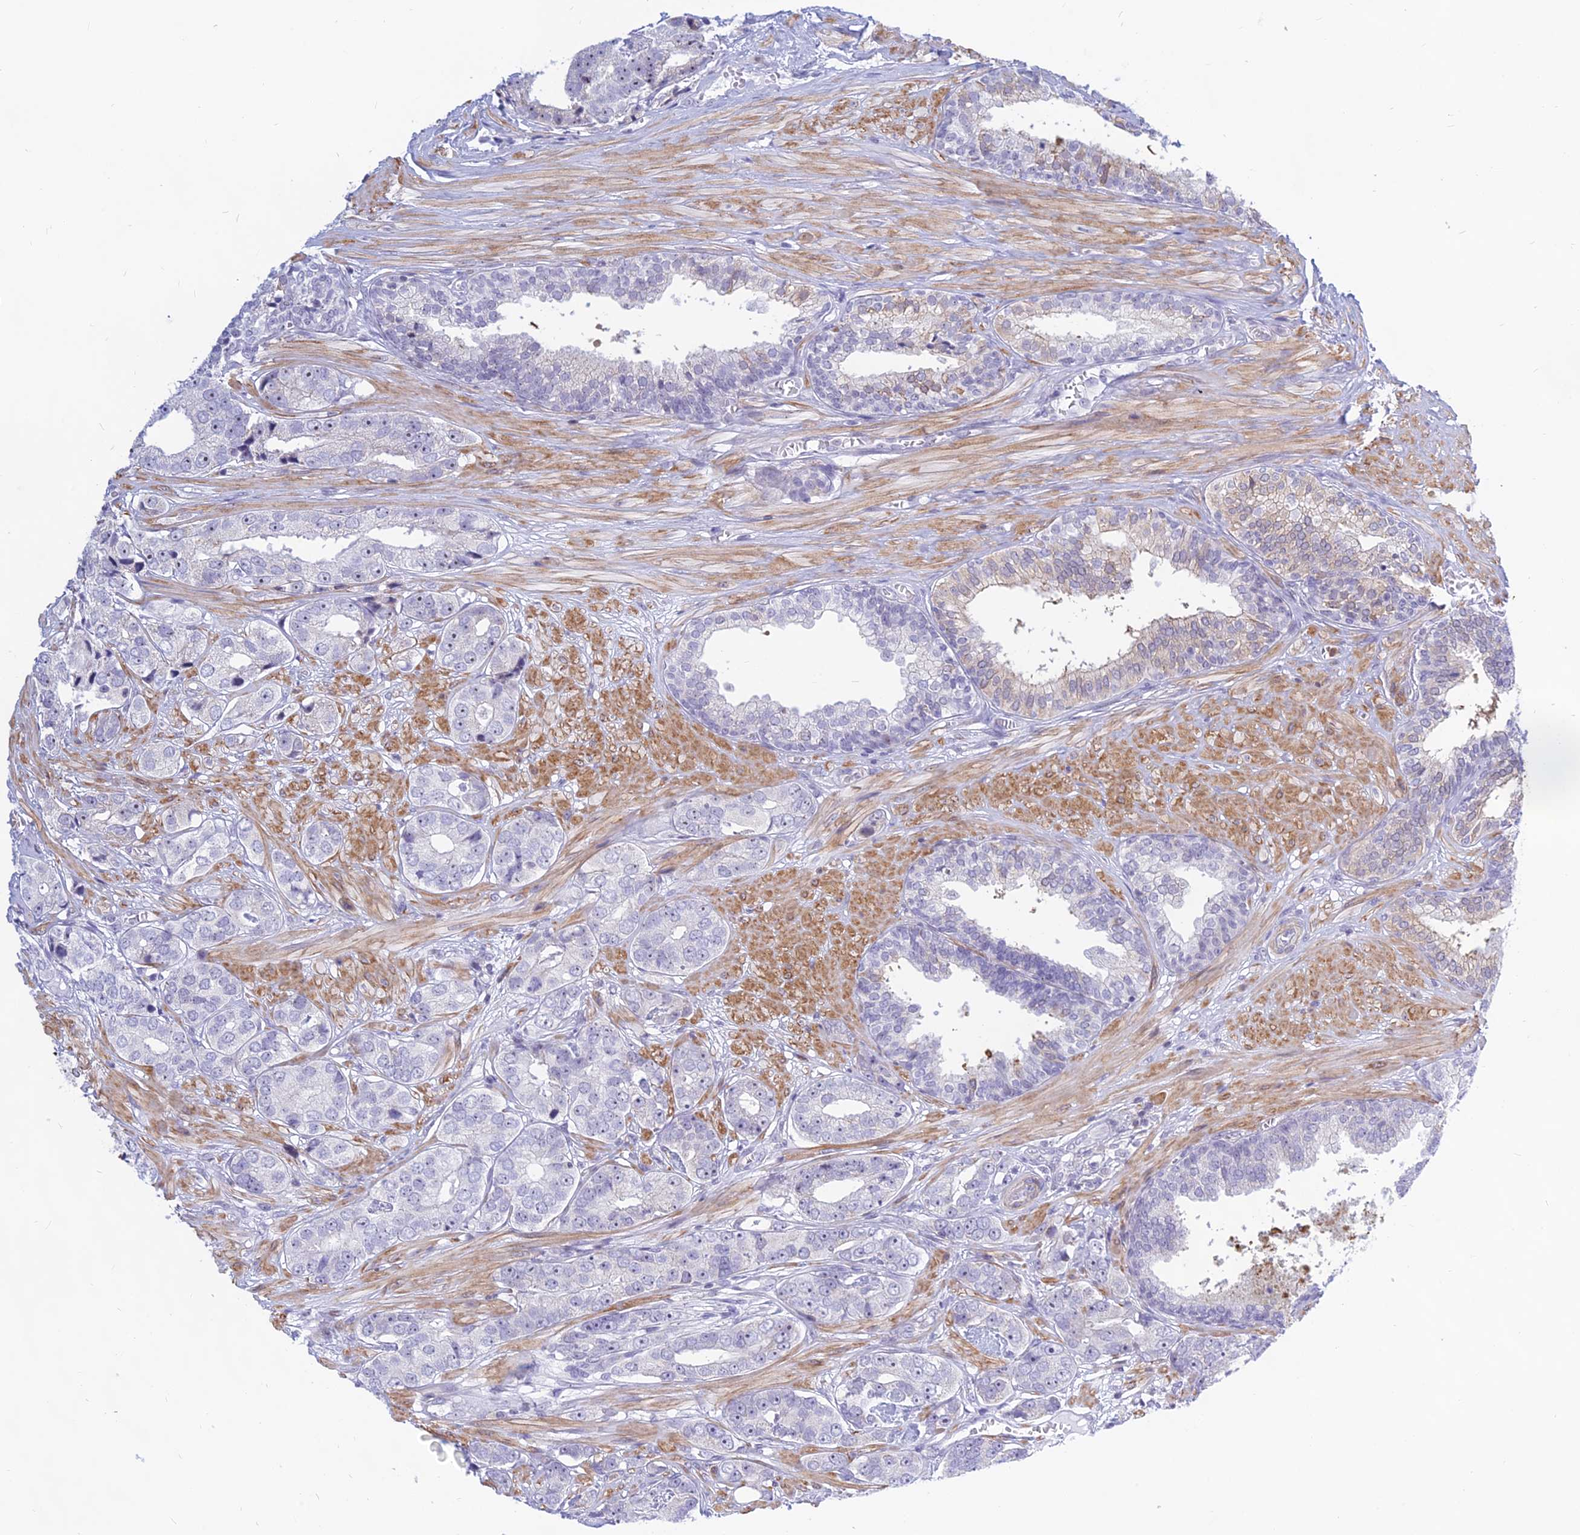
{"staining": {"intensity": "negative", "quantity": "none", "location": "none"}, "tissue": "prostate cancer", "cell_type": "Tumor cells", "image_type": "cancer", "snomed": [{"axis": "morphology", "description": "Adenocarcinoma, High grade"}, {"axis": "topography", "description": "Prostate"}], "caption": "An image of human prostate high-grade adenocarcinoma is negative for staining in tumor cells.", "gene": "KRR1", "patient": {"sex": "male", "age": 71}}